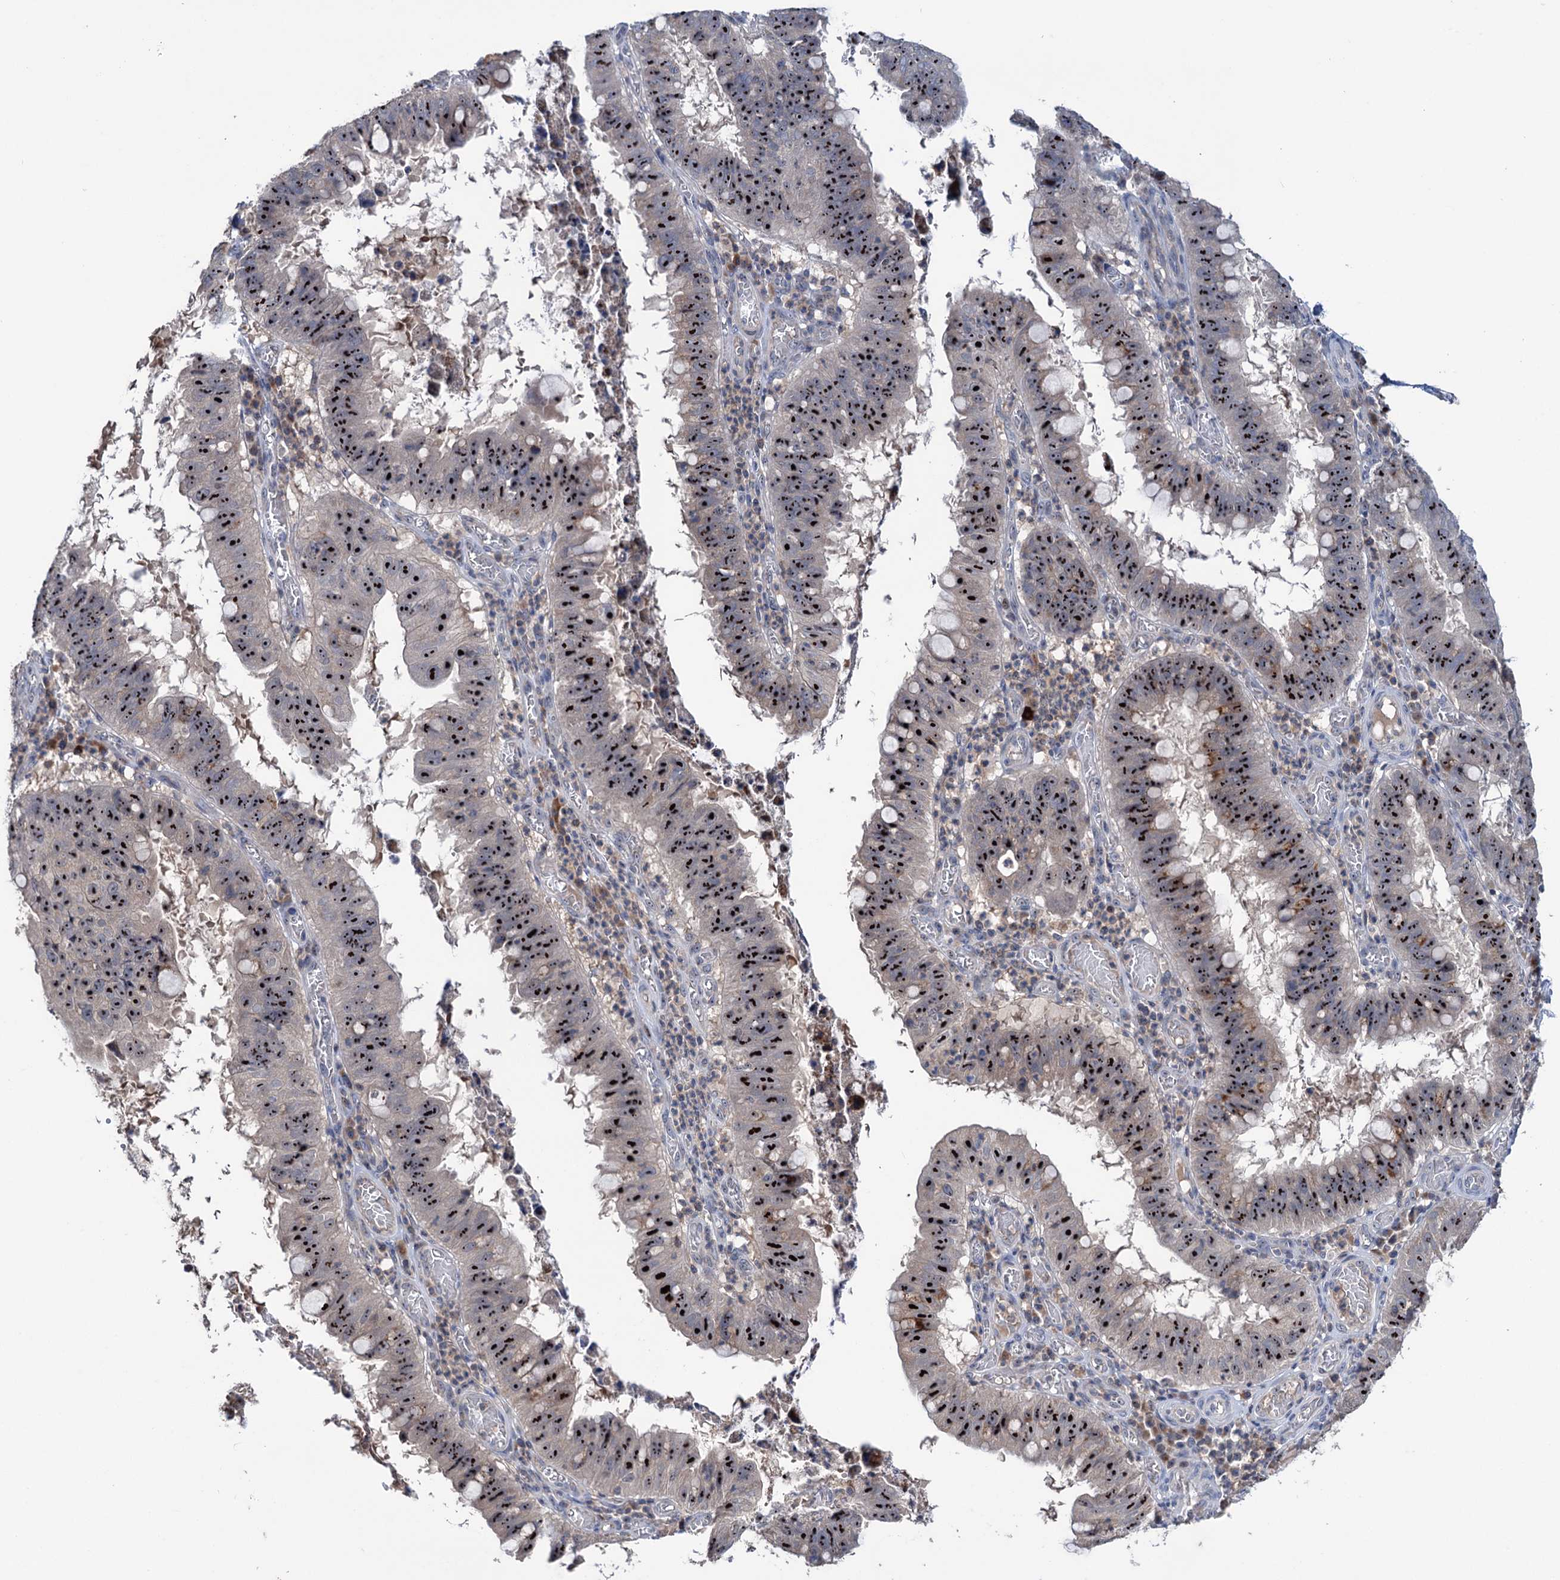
{"staining": {"intensity": "strong", "quantity": ">75%", "location": "nuclear"}, "tissue": "stomach cancer", "cell_type": "Tumor cells", "image_type": "cancer", "snomed": [{"axis": "morphology", "description": "Adenocarcinoma, NOS"}, {"axis": "topography", "description": "Stomach"}], "caption": "Immunohistochemical staining of human stomach adenocarcinoma exhibits high levels of strong nuclear positivity in about >75% of tumor cells. The staining is performed using DAB brown chromogen to label protein expression. The nuclei are counter-stained blue using hematoxylin.", "gene": "HTR3B", "patient": {"sex": "male", "age": 59}}